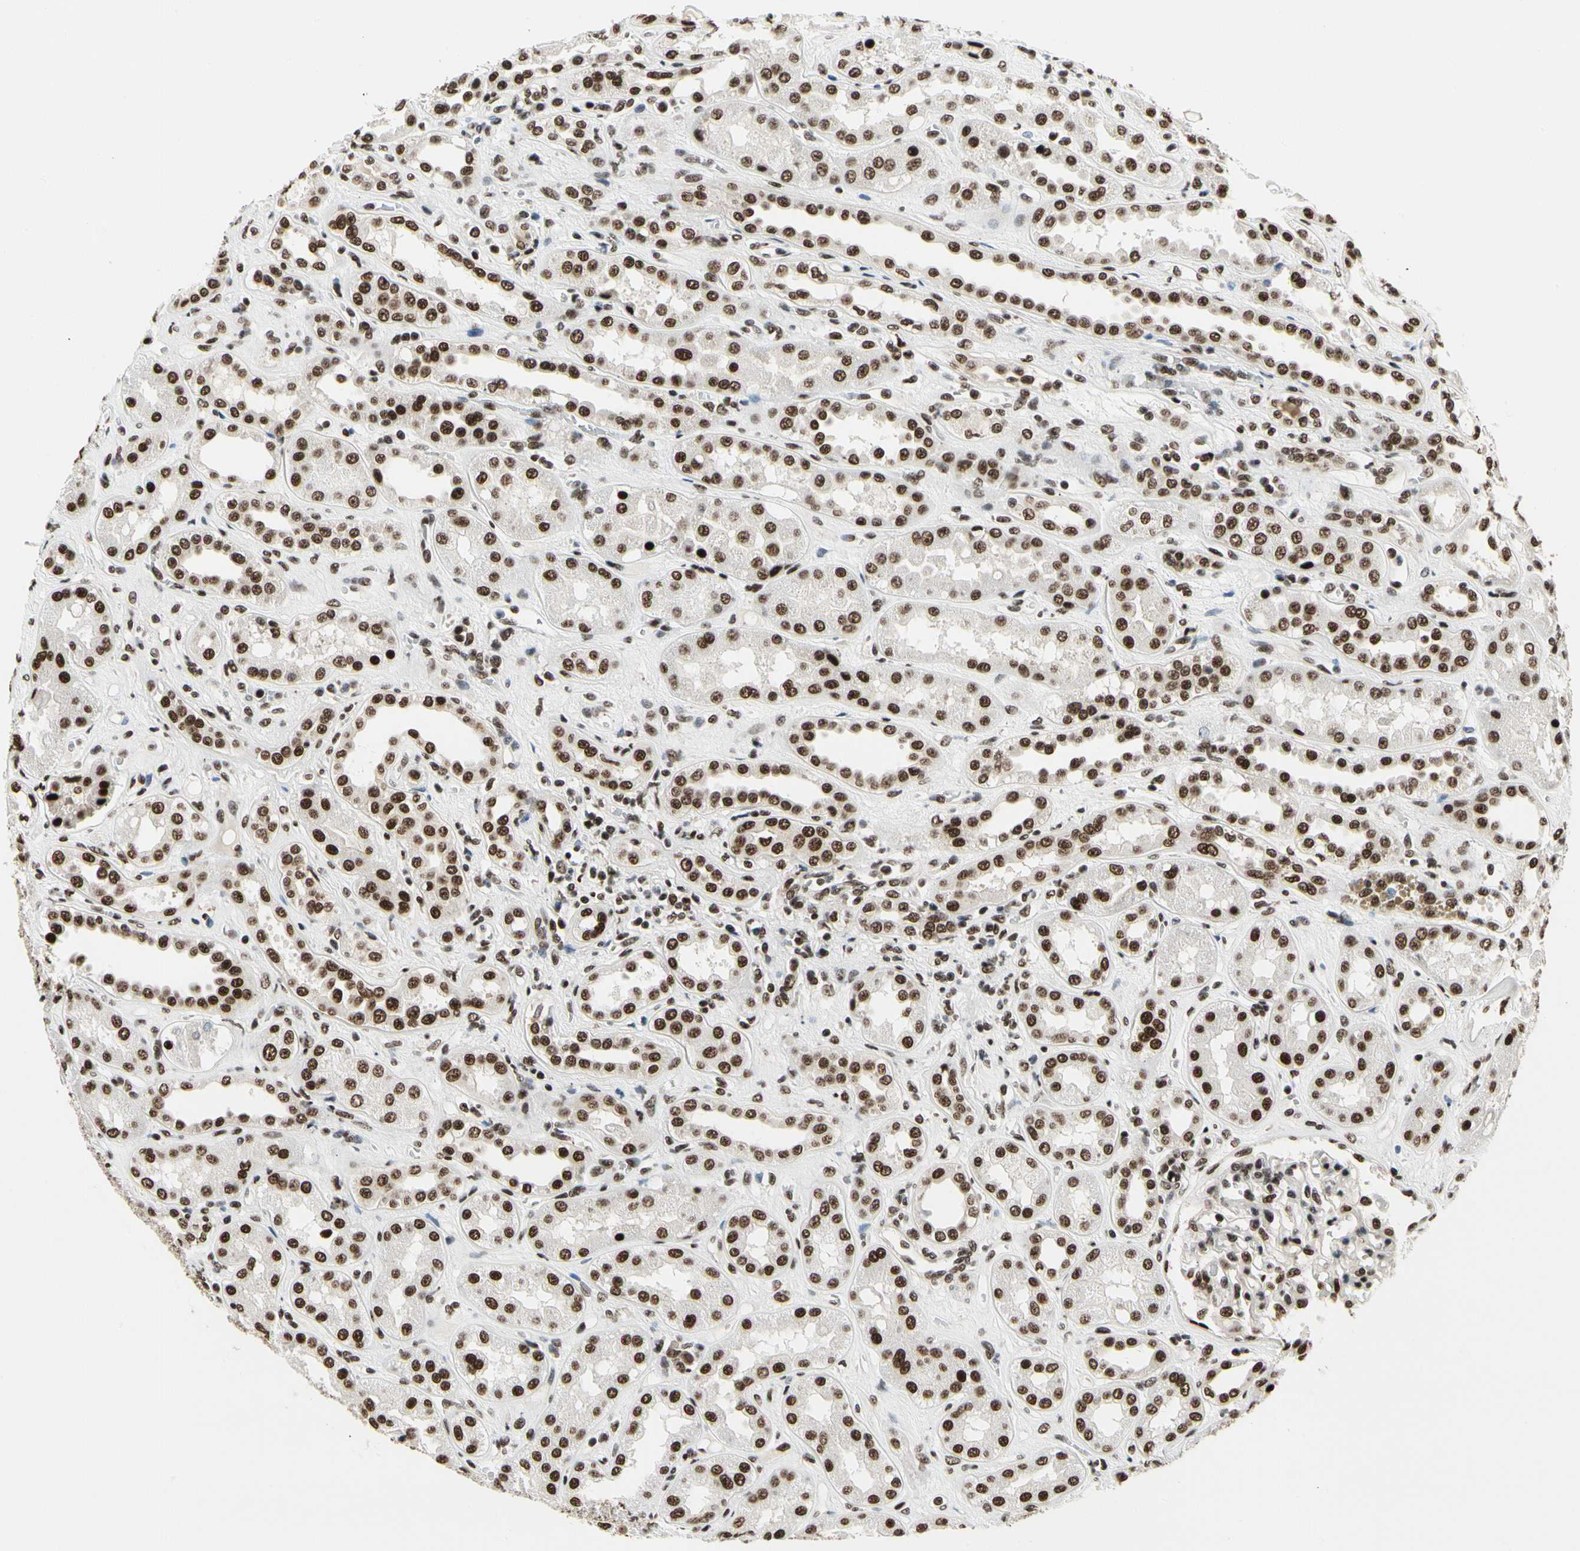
{"staining": {"intensity": "moderate", "quantity": ">75%", "location": "nuclear"}, "tissue": "kidney", "cell_type": "Cells in glomeruli", "image_type": "normal", "snomed": [{"axis": "morphology", "description": "Normal tissue, NOS"}, {"axis": "topography", "description": "Kidney"}], "caption": "Moderate nuclear protein positivity is identified in approximately >75% of cells in glomeruli in kidney. (Stains: DAB (3,3'-diaminobenzidine) in brown, nuclei in blue, Microscopy: brightfield microscopy at high magnification).", "gene": "SRSF11", "patient": {"sex": "male", "age": 59}}